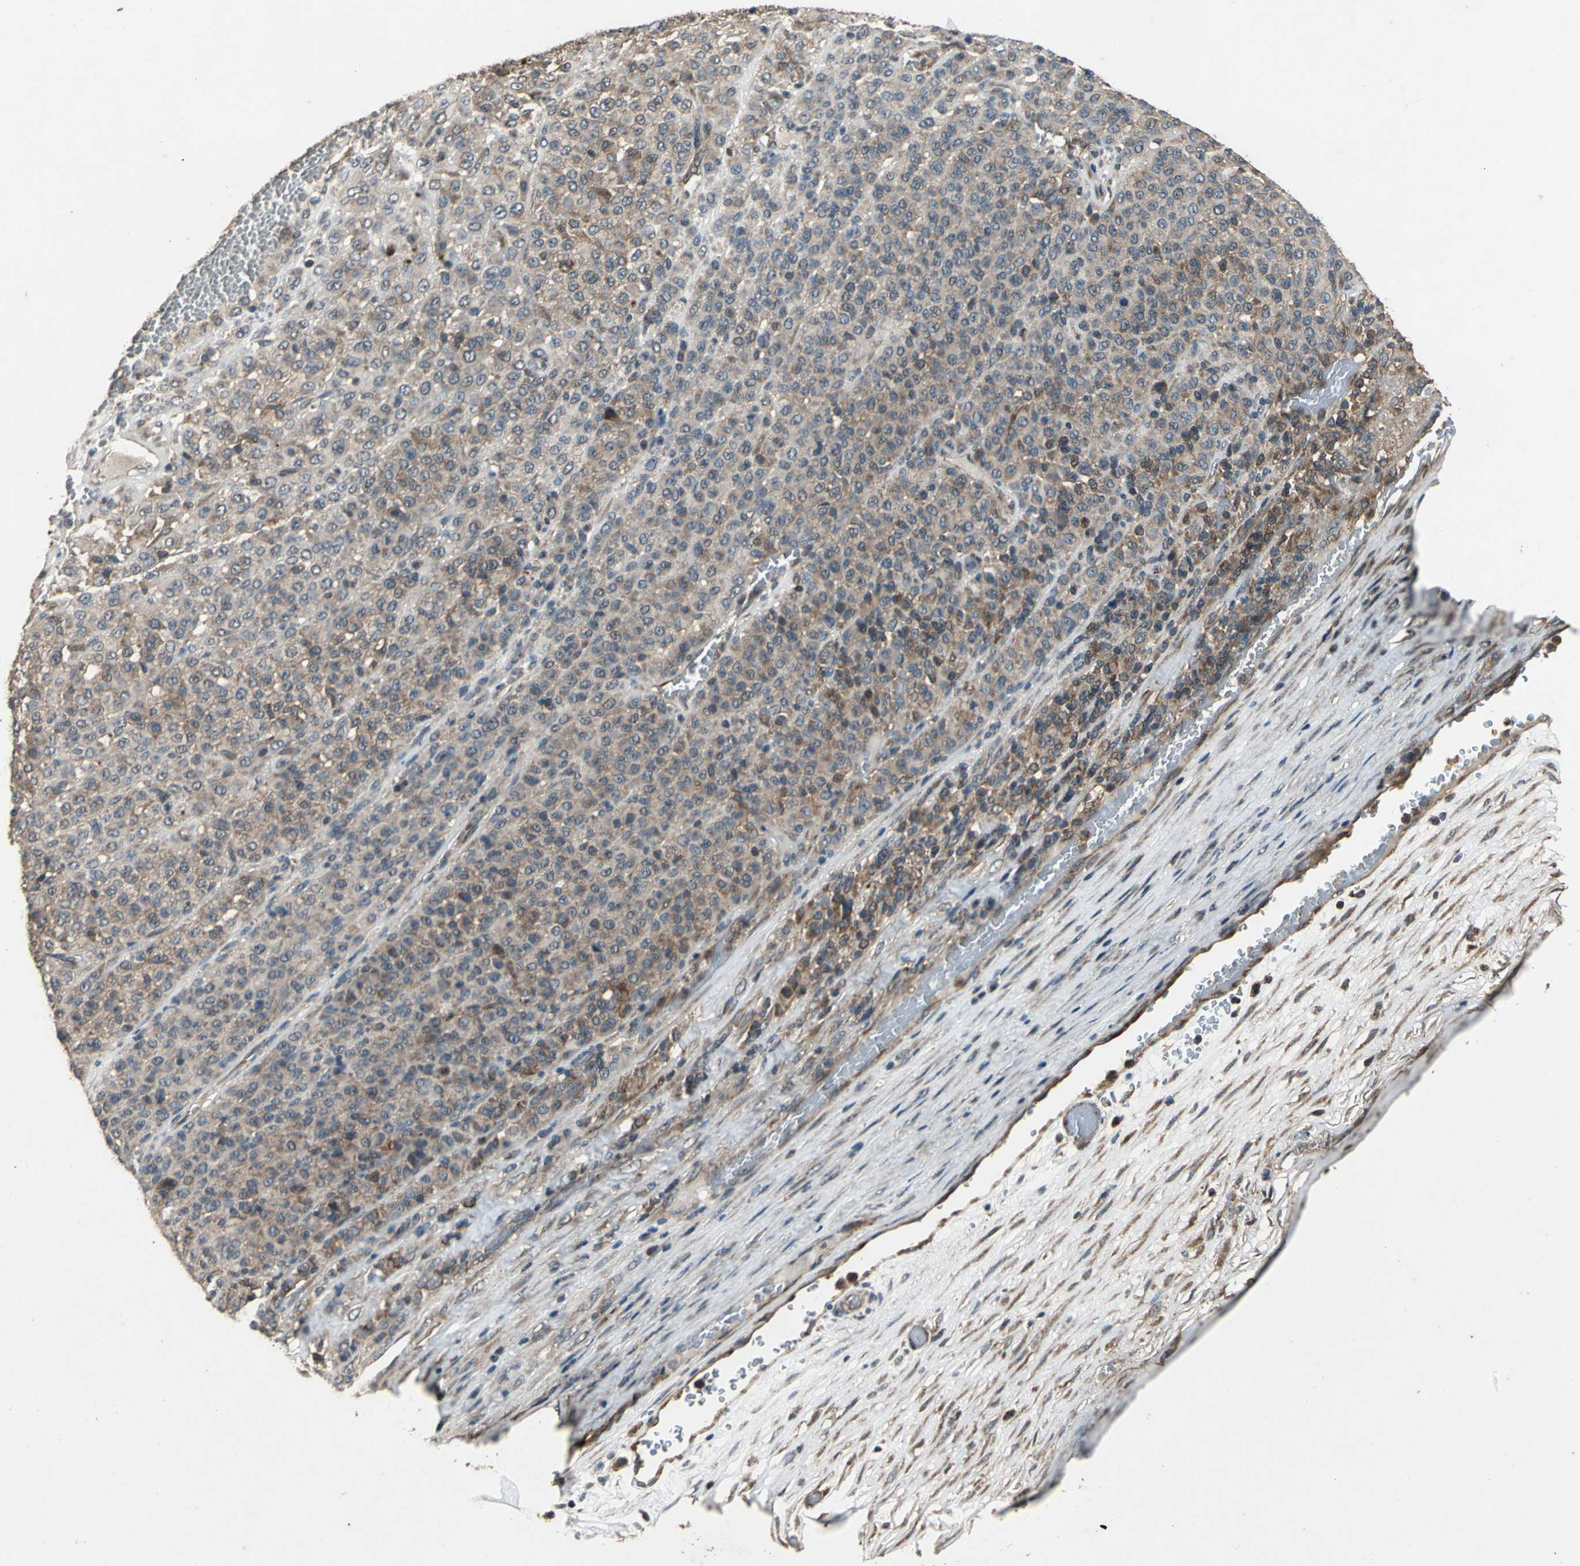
{"staining": {"intensity": "moderate", "quantity": ">75%", "location": "cytoplasmic/membranous"}, "tissue": "melanoma", "cell_type": "Tumor cells", "image_type": "cancer", "snomed": [{"axis": "morphology", "description": "Malignant melanoma, Metastatic site"}, {"axis": "topography", "description": "Pancreas"}], "caption": "Melanoma stained for a protein (brown) reveals moderate cytoplasmic/membranous positive expression in about >75% of tumor cells.", "gene": "ZNF608", "patient": {"sex": "female", "age": 30}}